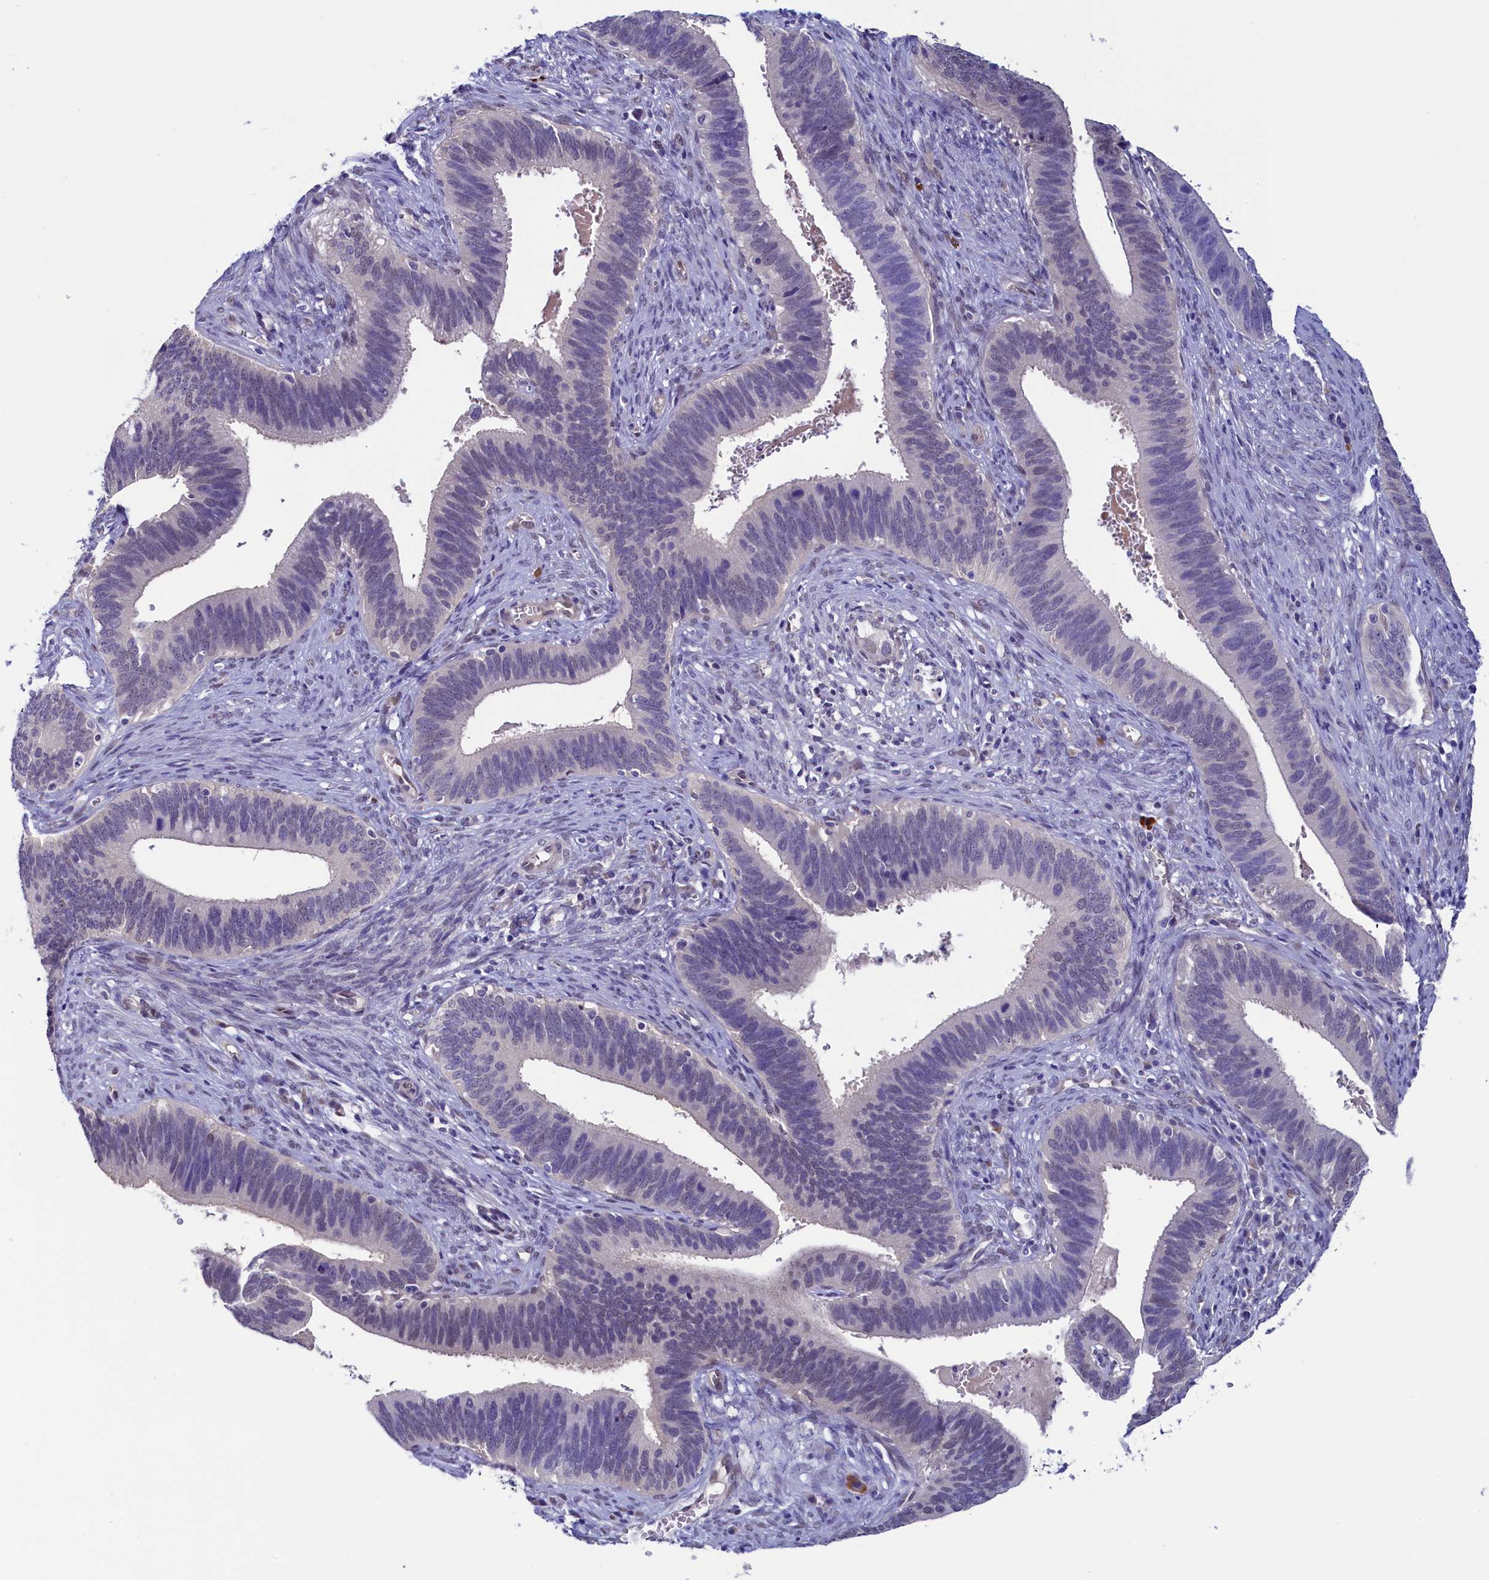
{"staining": {"intensity": "negative", "quantity": "none", "location": "none"}, "tissue": "cervical cancer", "cell_type": "Tumor cells", "image_type": "cancer", "snomed": [{"axis": "morphology", "description": "Adenocarcinoma, NOS"}, {"axis": "topography", "description": "Cervix"}], "caption": "Tumor cells show no significant protein positivity in adenocarcinoma (cervical).", "gene": "FLYWCH2", "patient": {"sex": "female", "age": 42}}